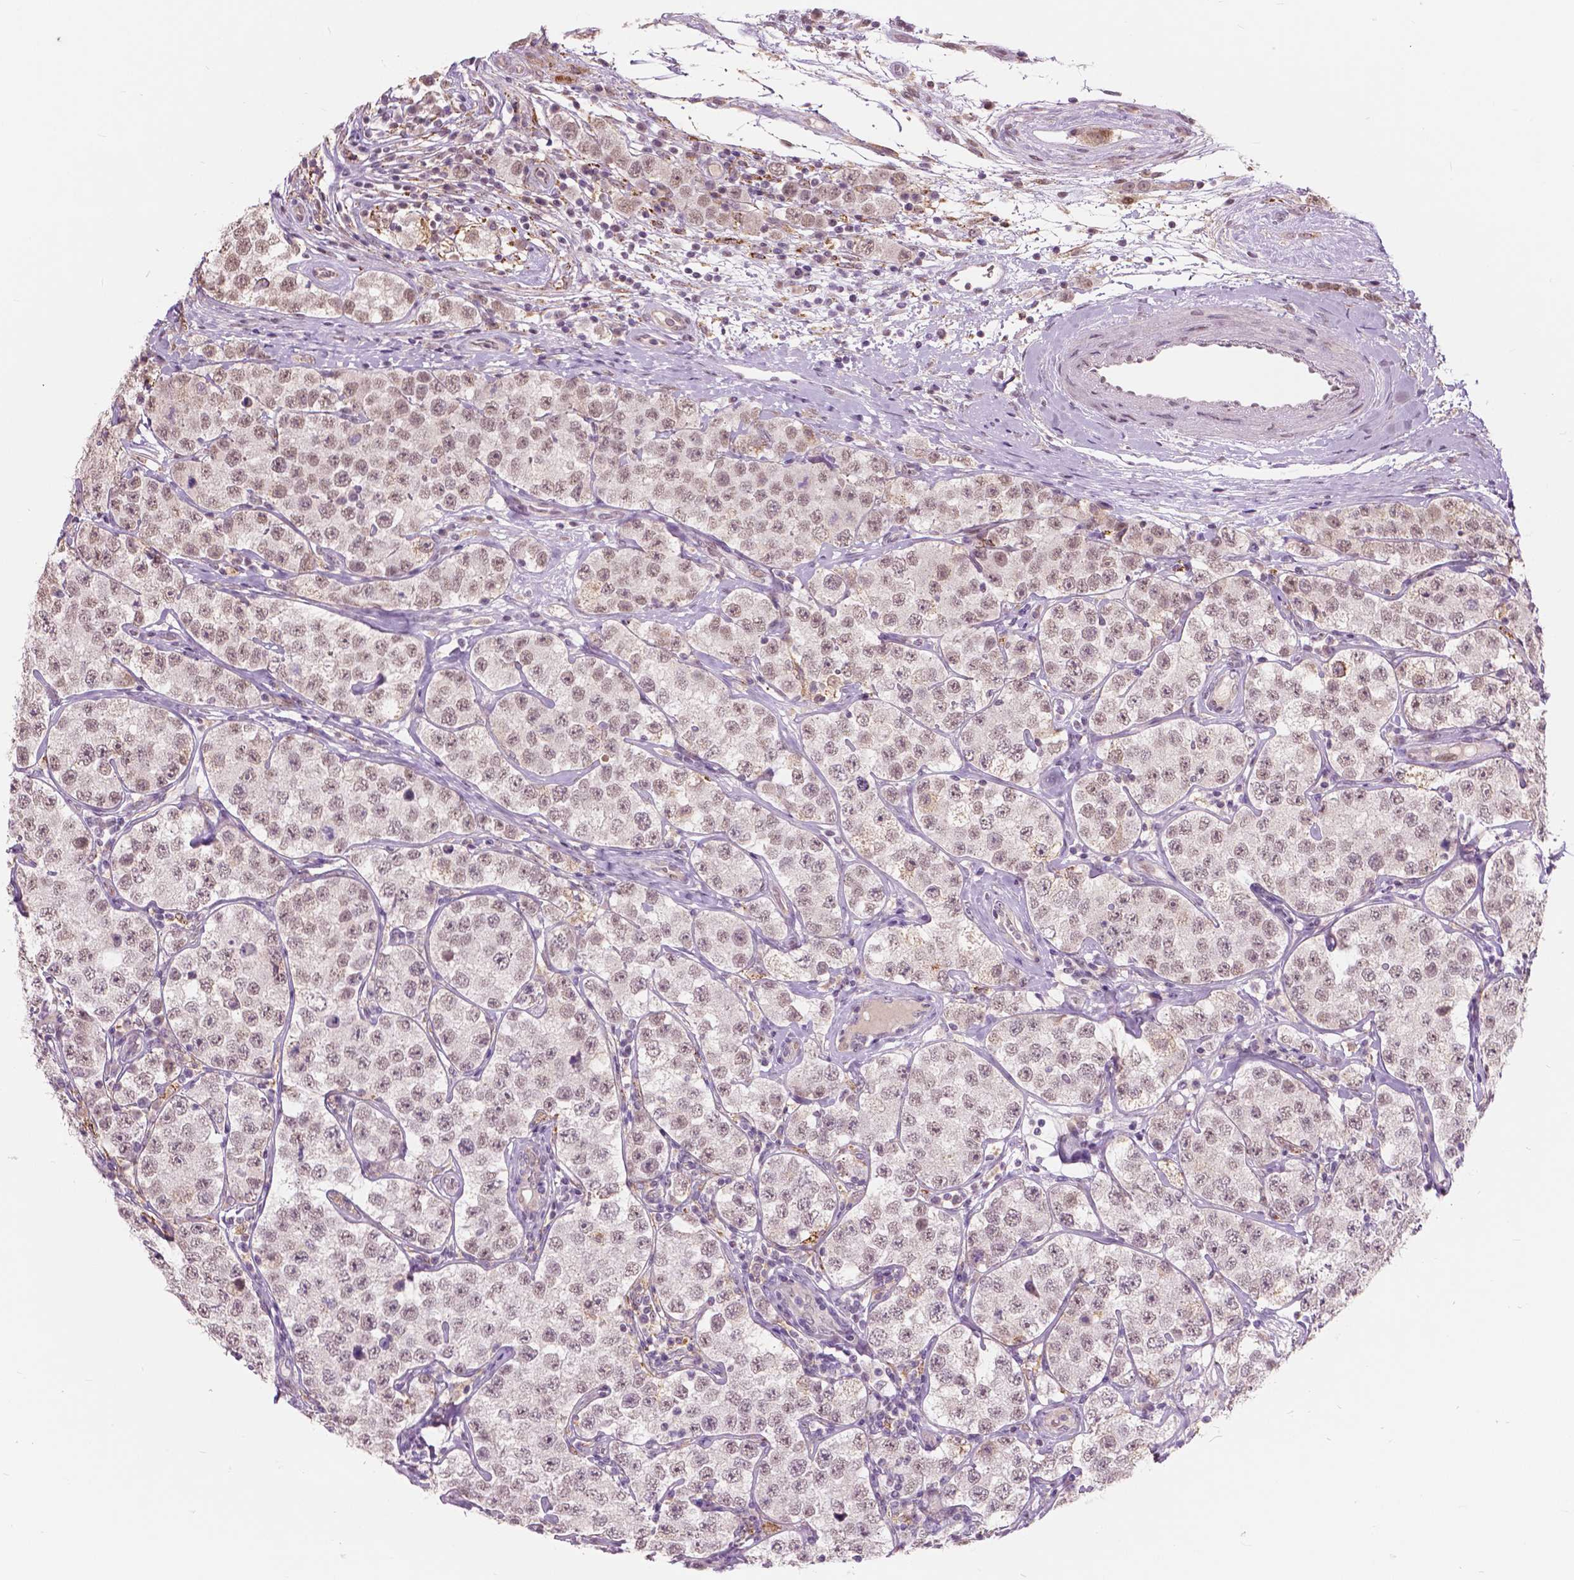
{"staining": {"intensity": "moderate", "quantity": ">75%", "location": "nuclear"}, "tissue": "testis cancer", "cell_type": "Tumor cells", "image_type": "cancer", "snomed": [{"axis": "morphology", "description": "Seminoma, NOS"}, {"axis": "topography", "description": "Testis"}], "caption": "Immunohistochemical staining of human testis cancer reveals medium levels of moderate nuclear protein staining in approximately >75% of tumor cells.", "gene": "DLX6", "patient": {"sex": "male", "age": 34}}